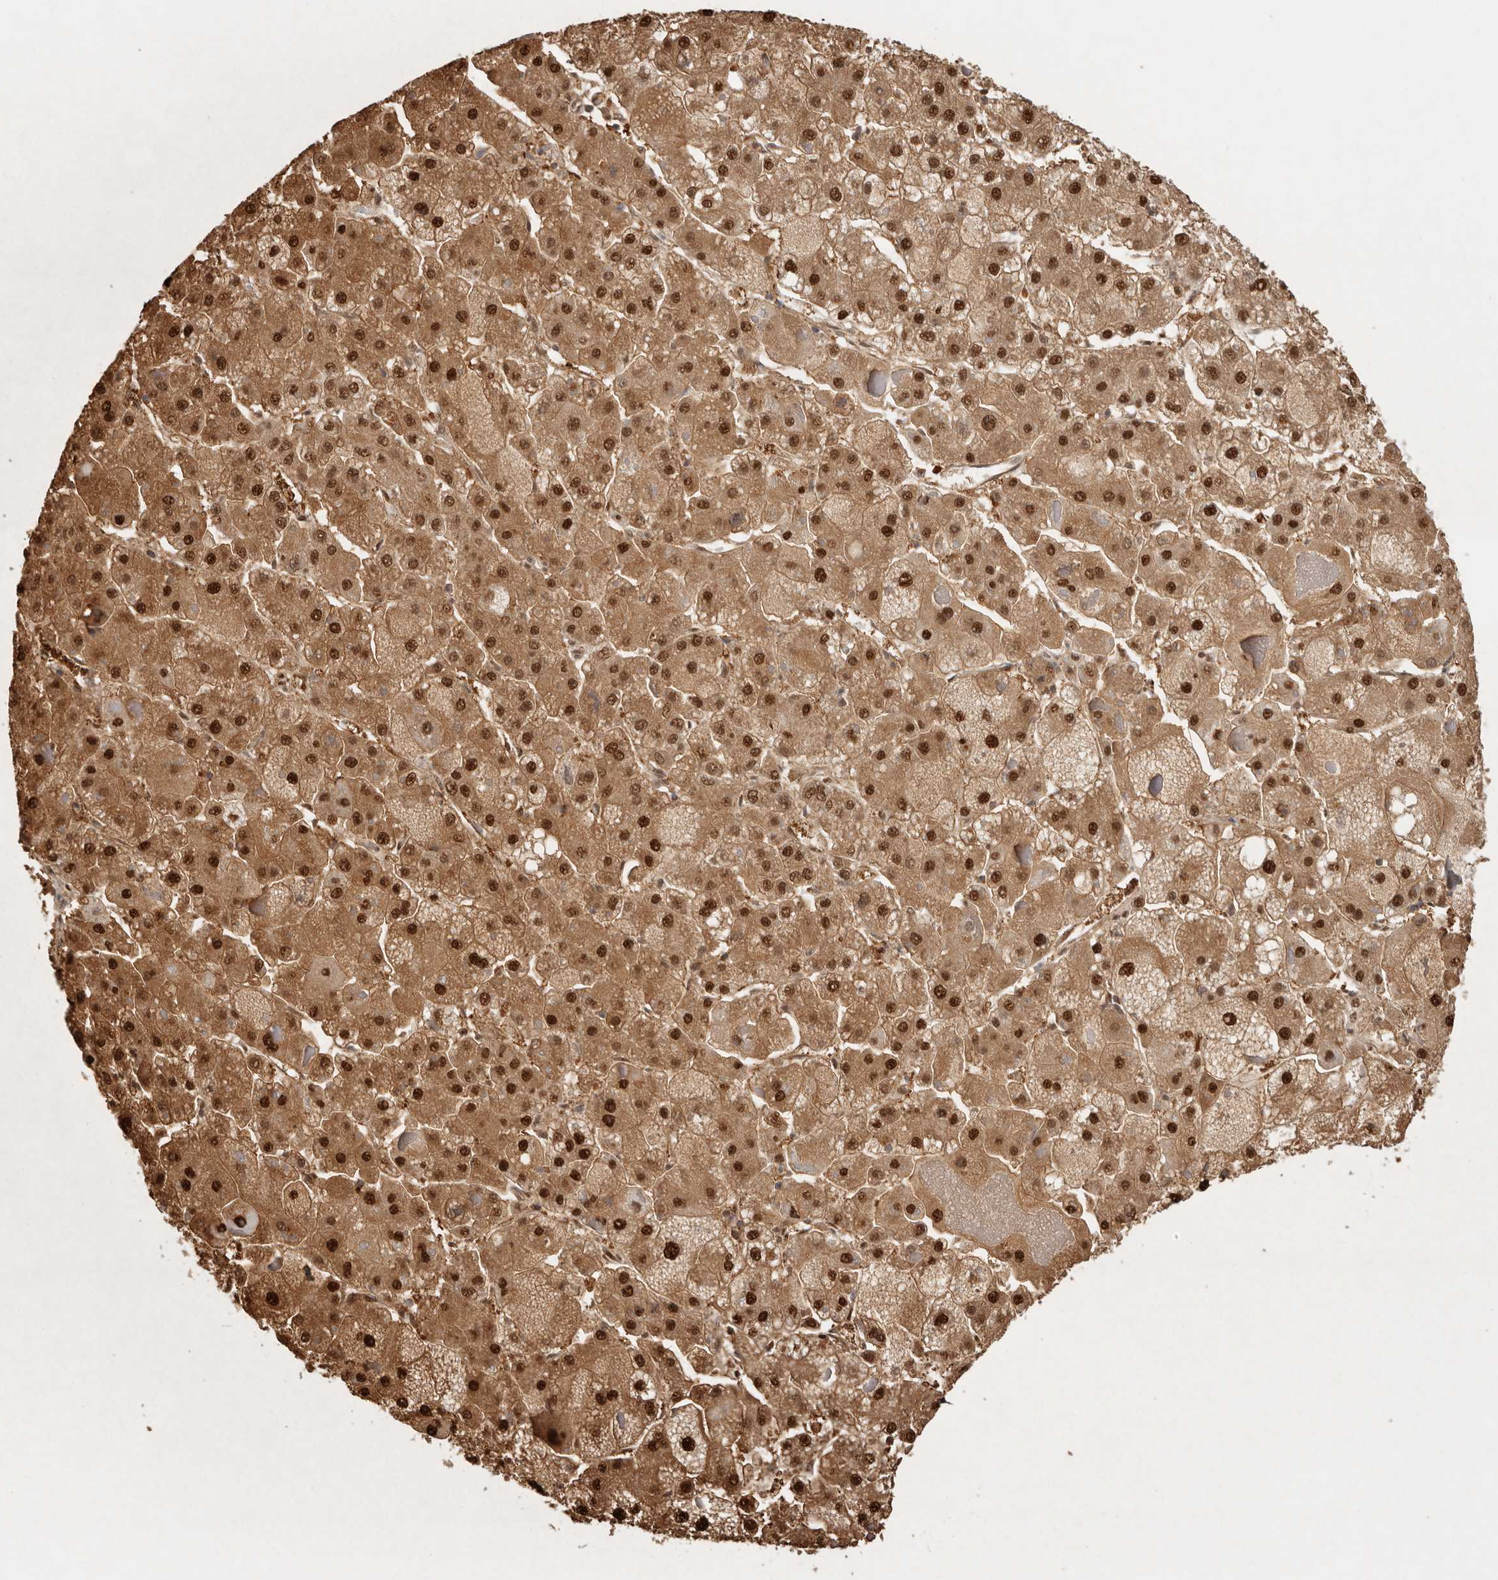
{"staining": {"intensity": "strong", "quantity": ">75%", "location": "cytoplasmic/membranous,nuclear"}, "tissue": "liver cancer", "cell_type": "Tumor cells", "image_type": "cancer", "snomed": [{"axis": "morphology", "description": "Carcinoma, Hepatocellular, NOS"}, {"axis": "topography", "description": "Liver"}], "caption": "Immunohistochemical staining of human liver hepatocellular carcinoma reveals high levels of strong cytoplasmic/membranous and nuclear protein staining in about >75% of tumor cells.", "gene": "PSMA5", "patient": {"sex": "female", "age": 73}}